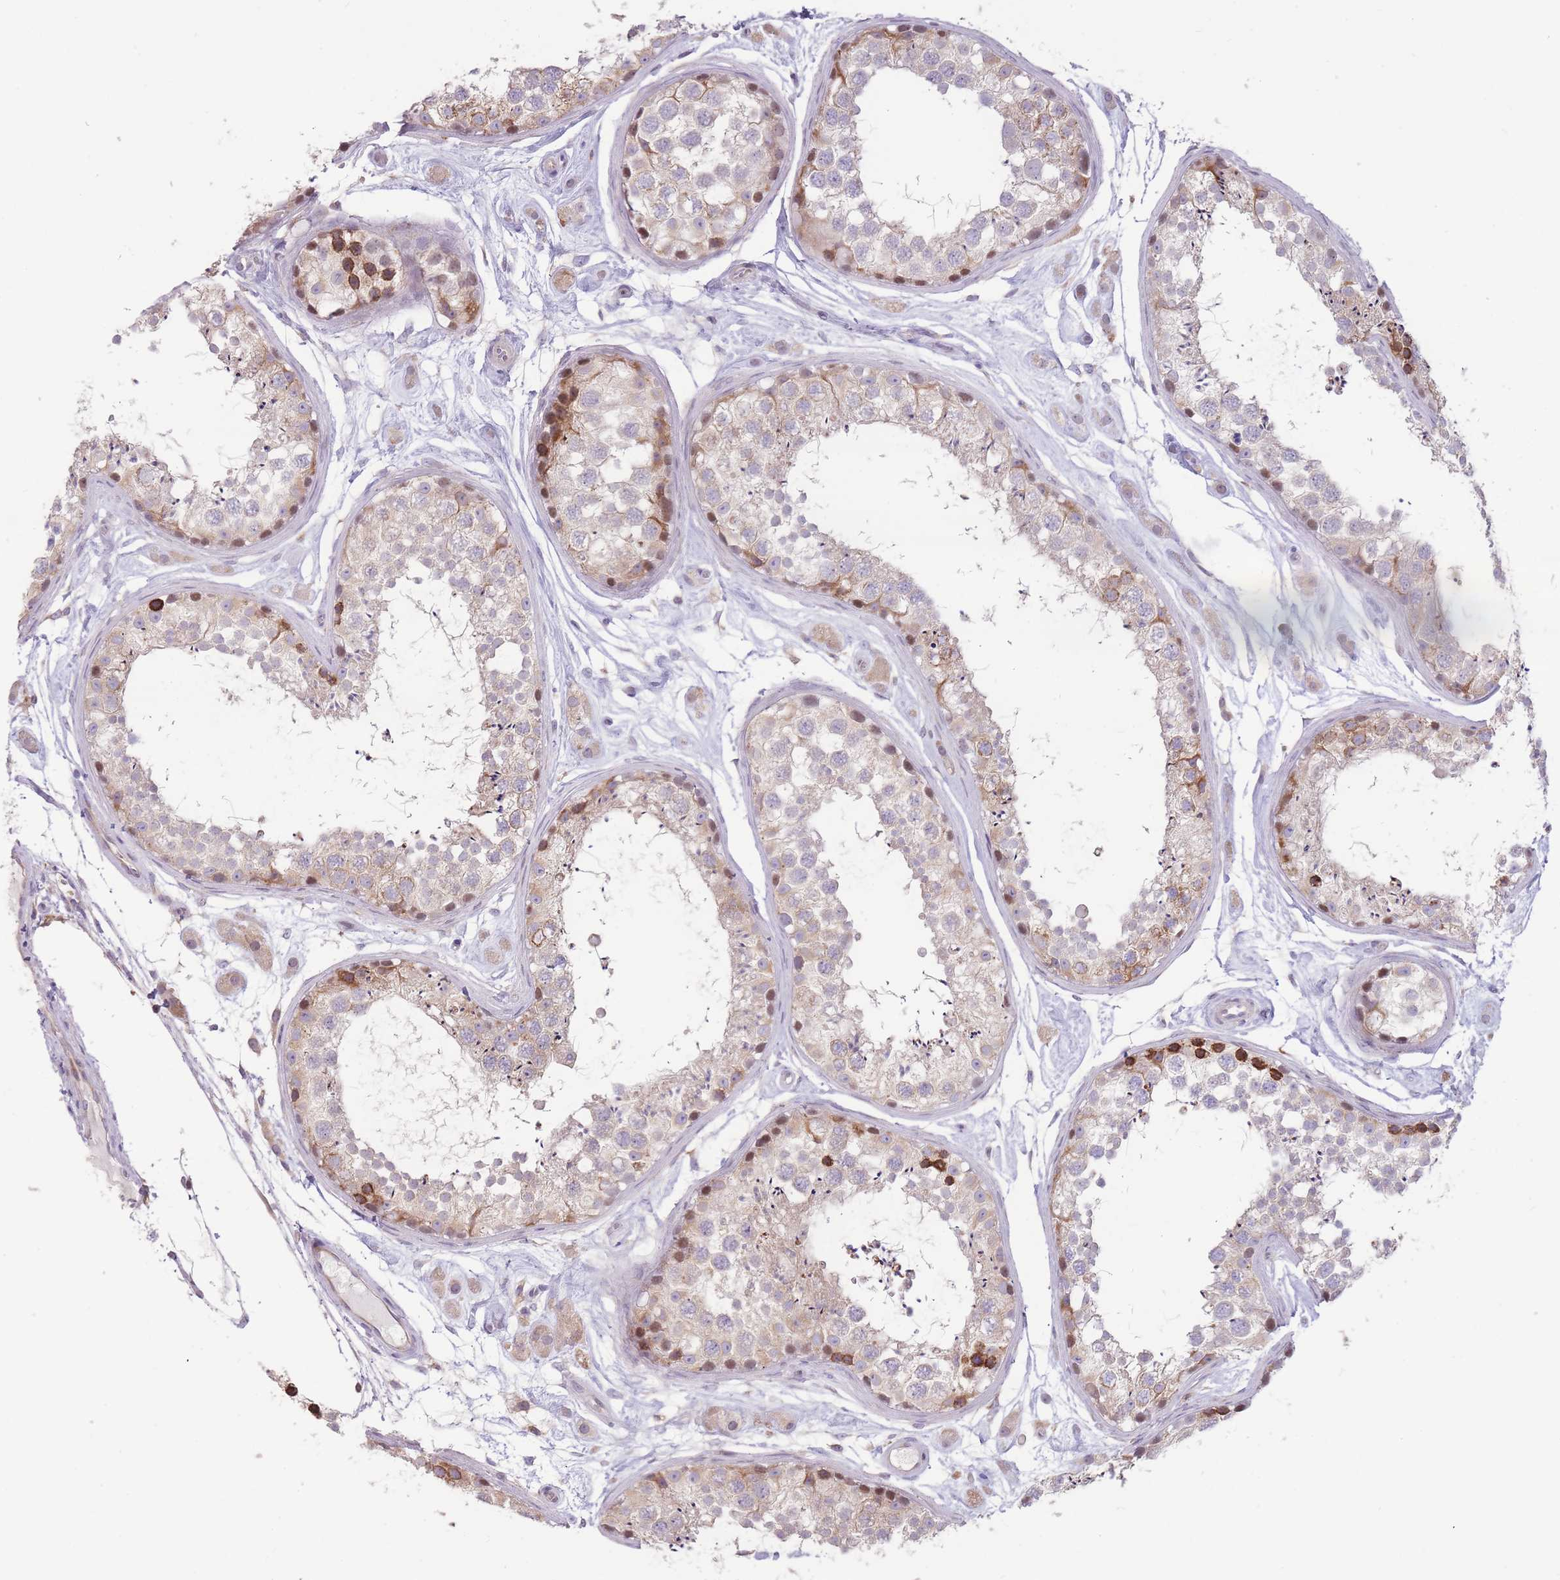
{"staining": {"intensity": "strong", "quantity": "<25%", "location": "cytoplasmic/membranous"}, "tissue": "testis", "cell_type": "Cells in seminiferous ducts", "image_type": "normal", "snomed": [{"axis": "morphology", "description": "Normal tissue, NOS"}, {"axis": "topography", "description": "Testis"}], "caption": "Immunohistochemical staining of unremarkable testis demonstrates <25% levels of strong cytoplasmic/membranous protein positivity in approximately <25% of cells in seminiferous ducts. Nuclei are stained in blue.", "gene": "TRAPPC5", "patient": {"sex": "male", "age": 25}}